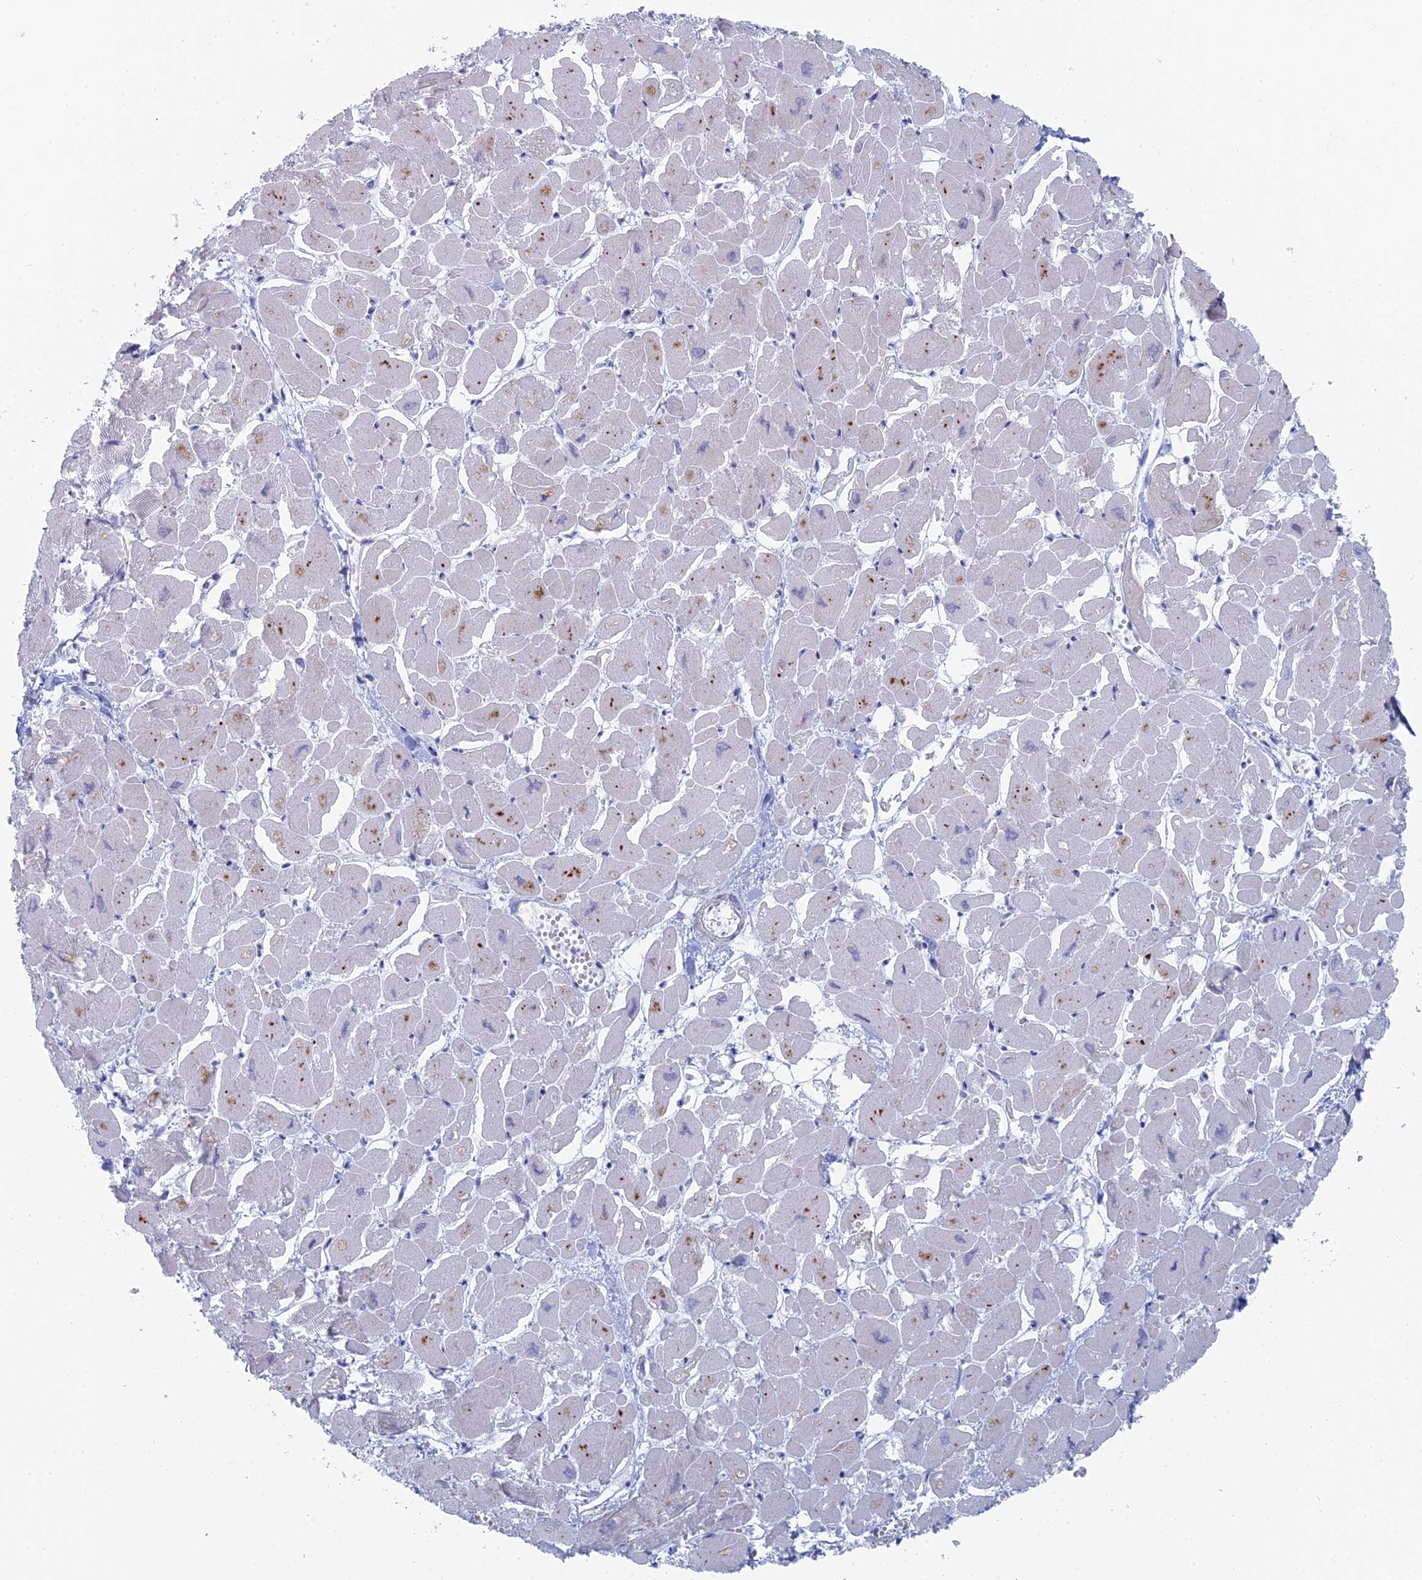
{"staining": {"intensity": "moderate", "quantity": "<25%", "location": "cytoplasmic/membranous"}, "tissue": "heart muscle", "cell_type": "Cardiomyocytes", "image_type": "normal", "snomed": [{"axis": "morphology", "description": "Normal tissue, NOS"}, {"axis": "topography", "description": "Heart"}], "caption": "Benign heart muscle displays moderate cytoplasmic/membranous positivity in approximately <25% of cardiomyocytes, visualized by immunohistochemistry.", "gene": "ALMS1", "patient": {"sex": "male", "age": 54}}